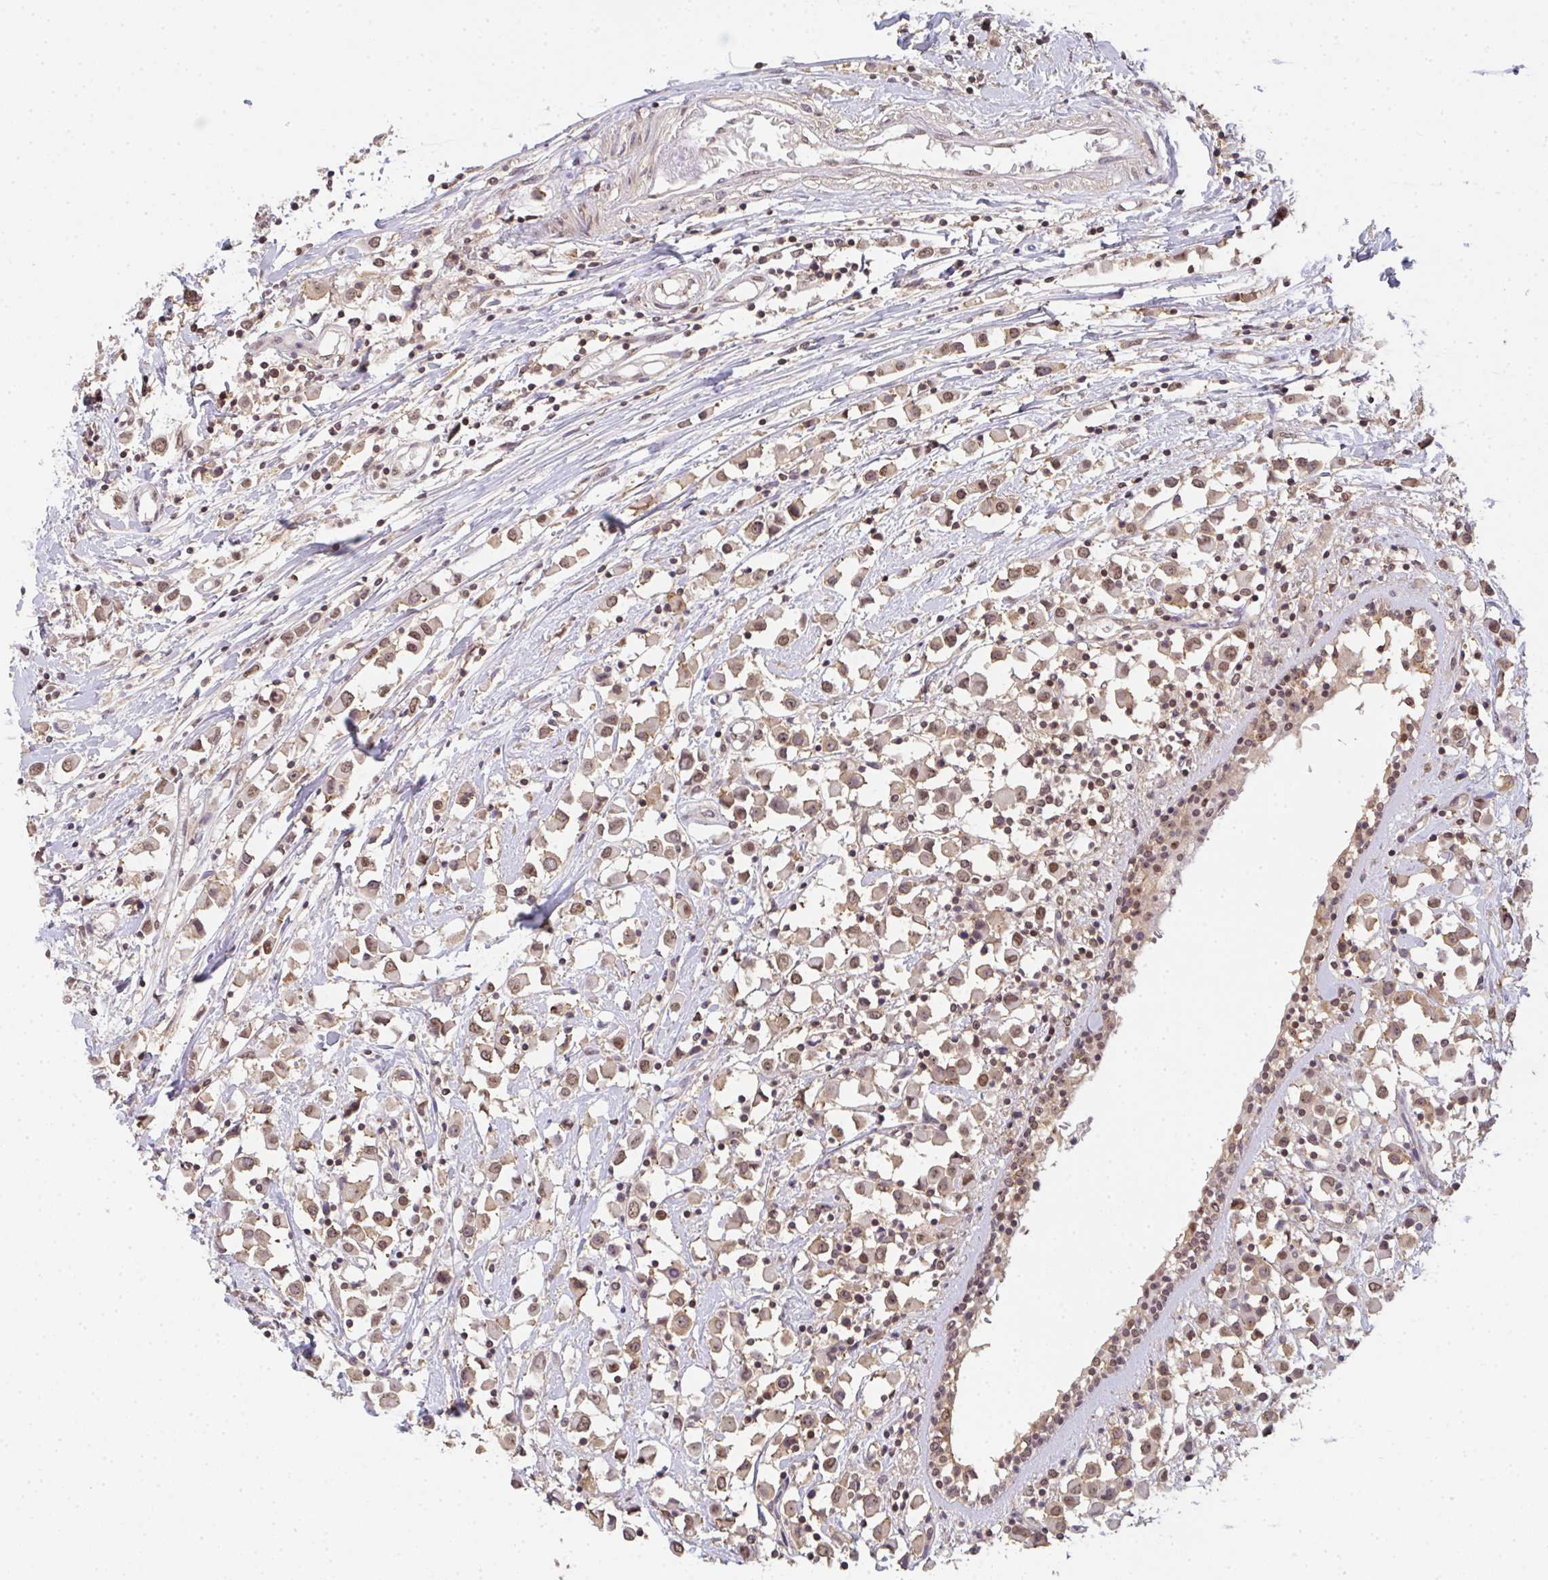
{"staining": {"intensity": "moderate", "quantity": ">75%", "location": "nuclear"}, "tissue": "breast cancer", "cell_type": "Tumor cells", "image_type": "cancer", "snomed": [{"axis": "morphology", "description": "Duct carcinoma"}, {"axis": "topography", "description": "Breast"}], "caption": "Breast cancer tissue exhibits moderate nuclear staining in about >75% of tumor cells", "gene": "DKC1", "patient": {"sex": "female", "age": 61}}